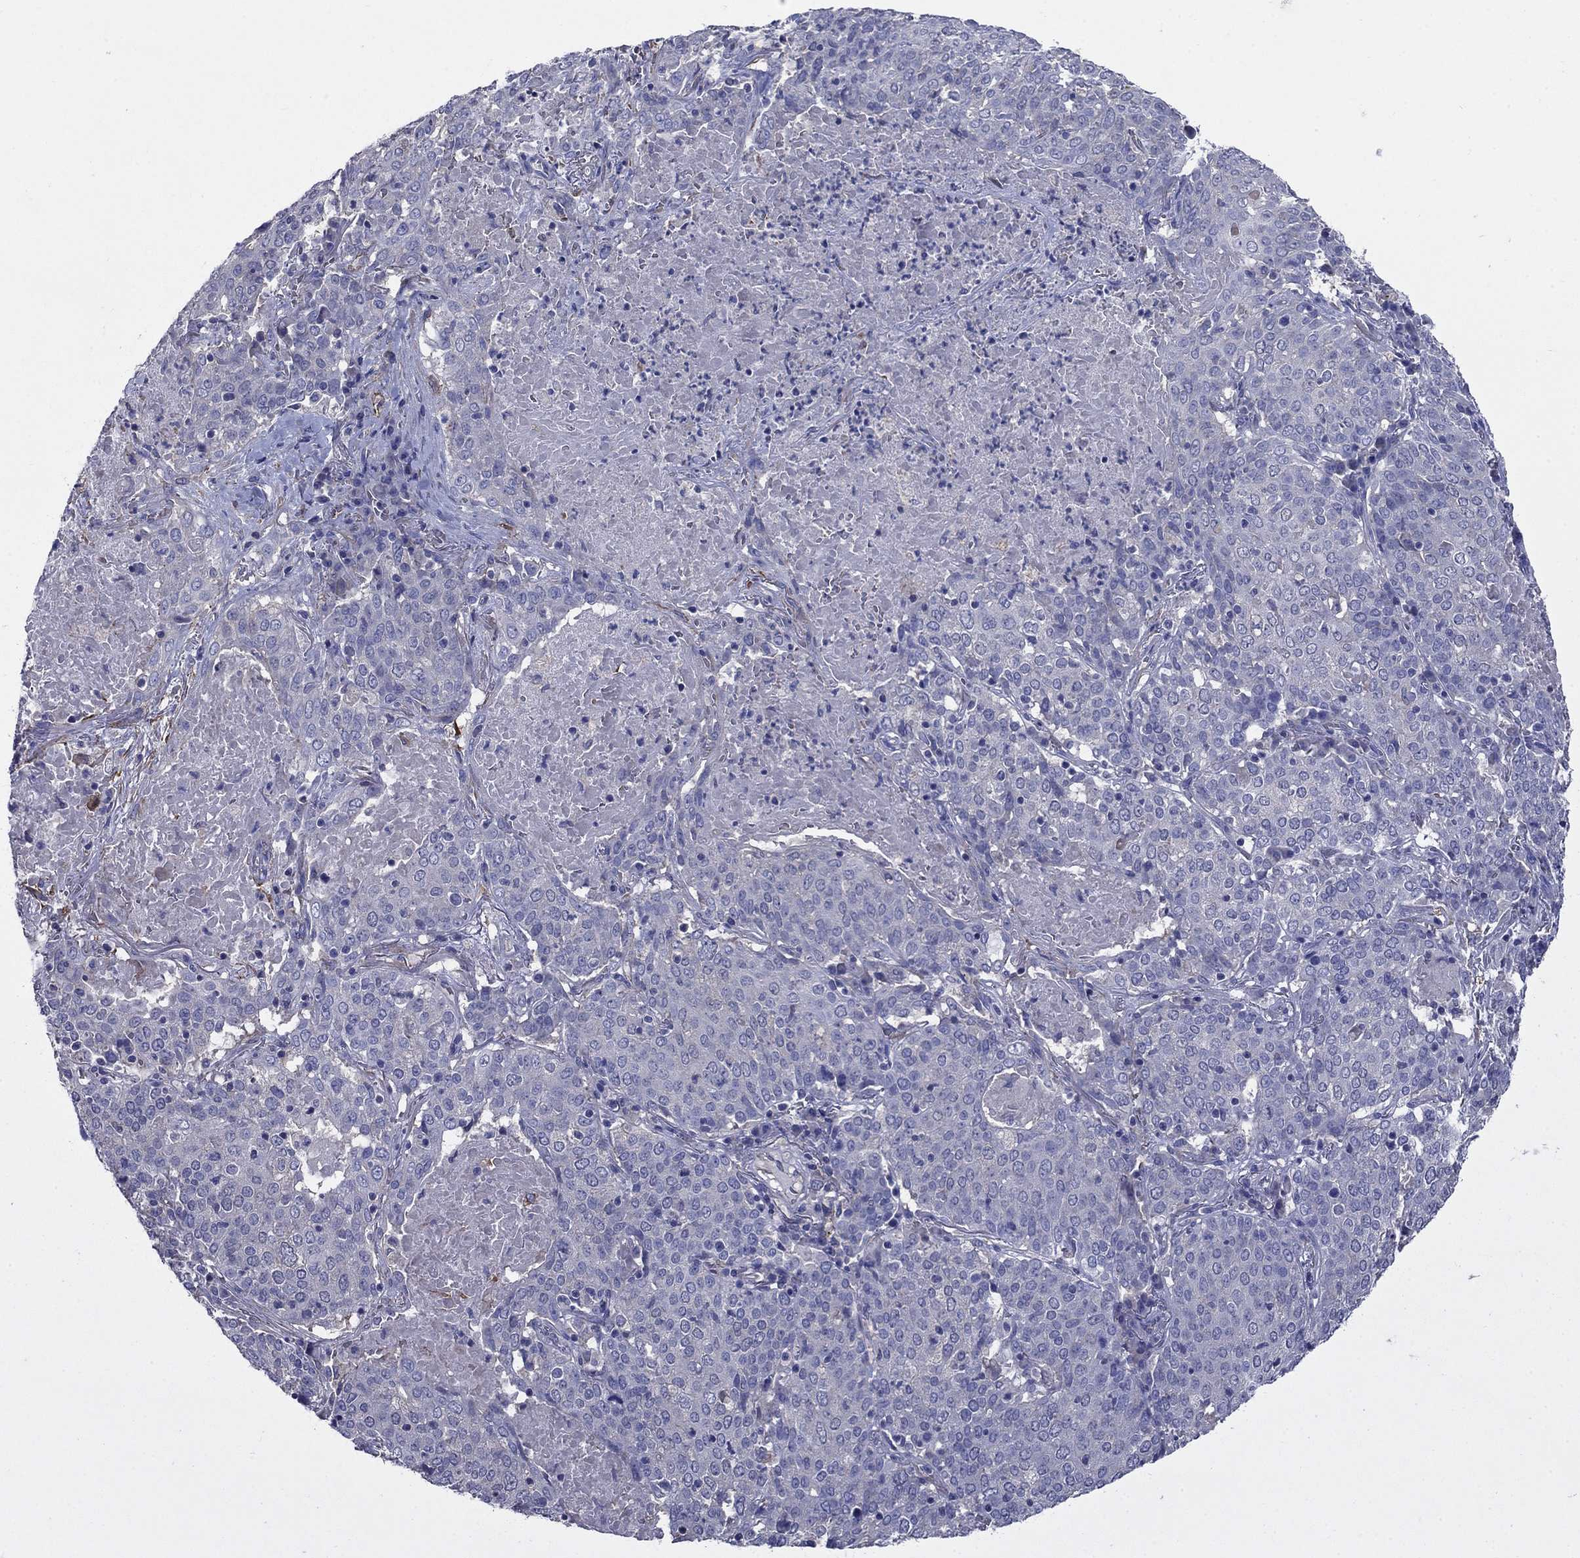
{"staining": {"intensity": "negative", "quantity": "none", "location": "none"}, "tissue": "lung cancer", "cell_type": "Tumor cells", "image_type": "cancer", "snomed": [{"axis": "morphology", "description": "Squamous cell carcinoma, NOS"}, {"axis": "topography", "description": "Lung"}], "caption": "An immunohistochemistry photomicrograph of lung cancer is shown. There is no staining in tumor cells of lung cancer.", "gene": "FLNC", "patient": {"sex": "male", "age": 82}}